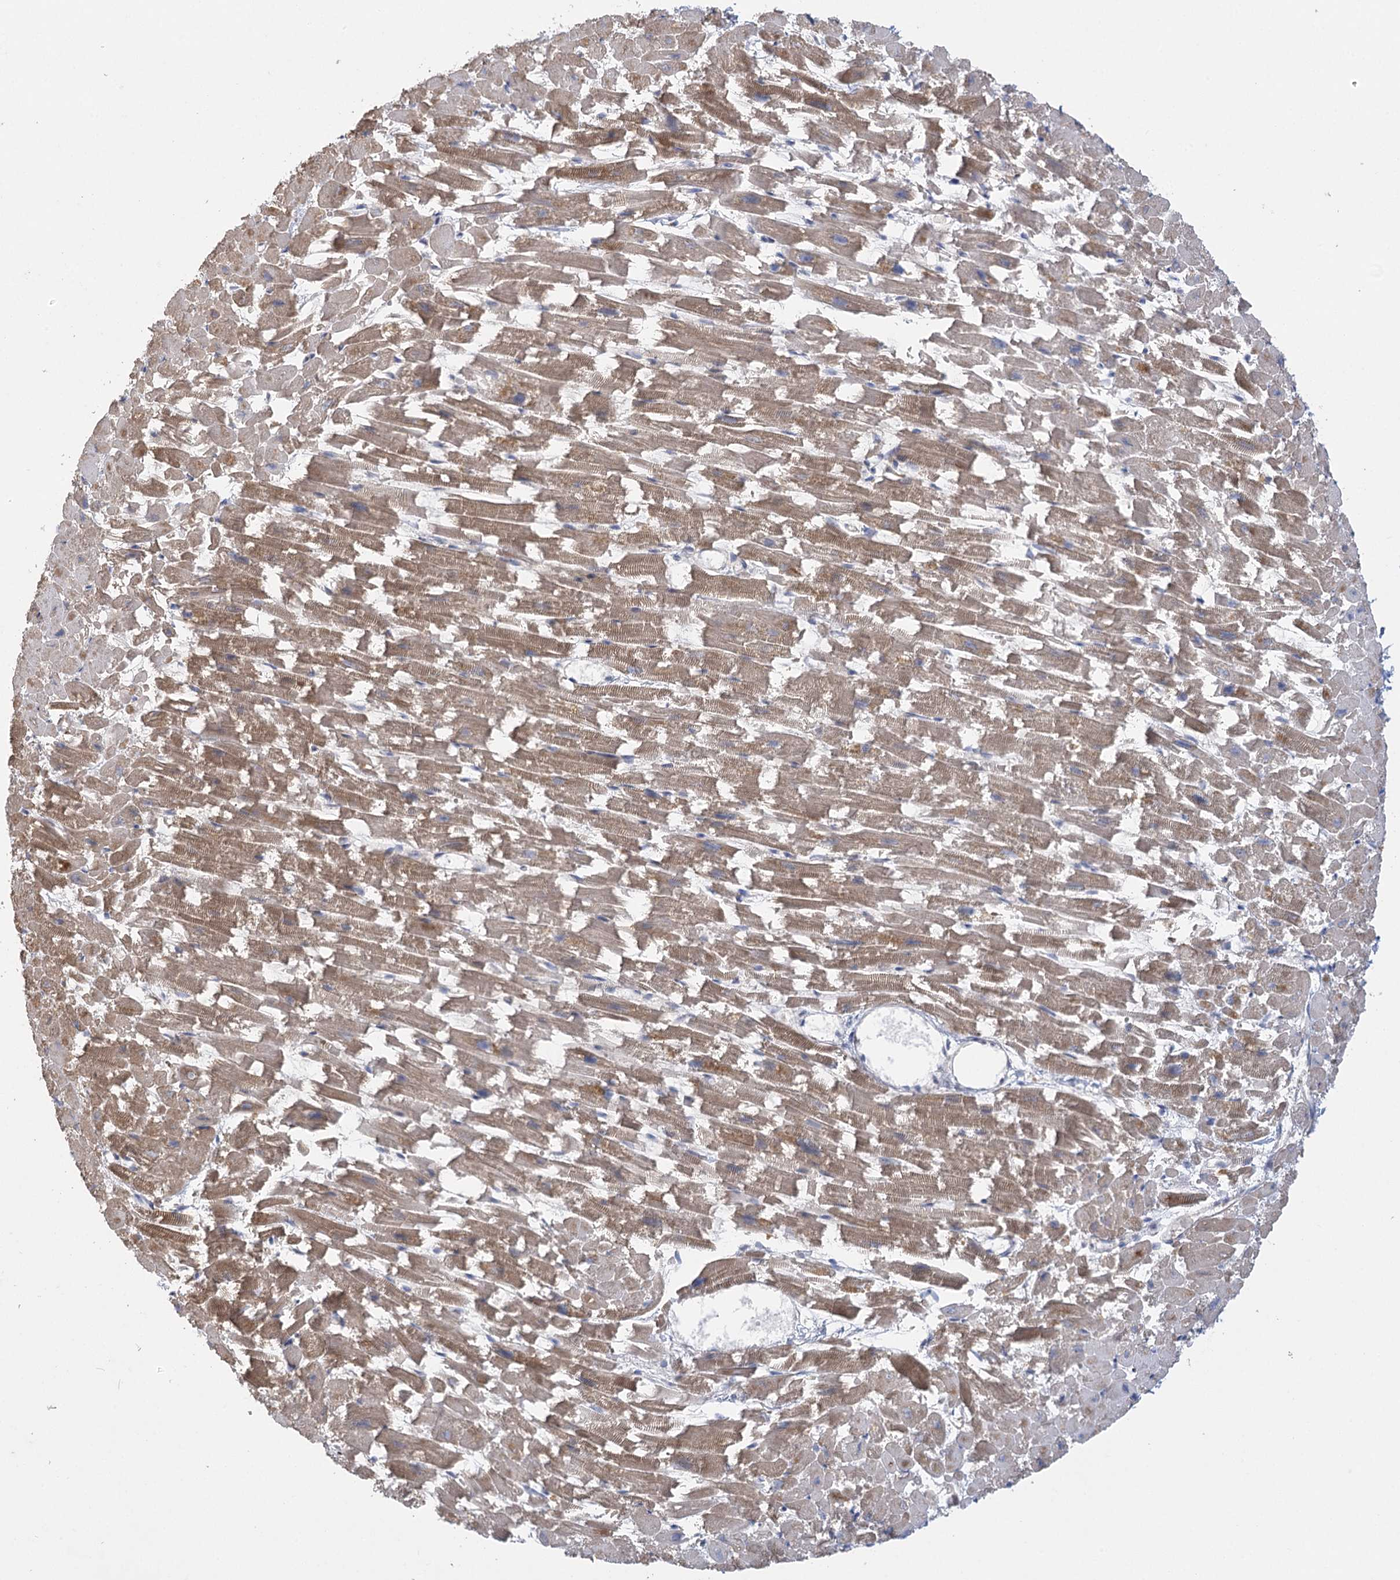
{"staining": {"intensity": "moderate", "quantity": ">75%", "location": "cytoplasmic/membranous"}, "tissue": "heart muscle", "cell_type": "Cardiomyocytes", "image_type": "normal", "snomed": [{"axis": "morphology", "description": "Normal tissue, NOS"}, {"axis": "topography", "description": "Heart"}], "caption": "A photomicrograph of human heart muscle stained for a protein shows moderate cytoplasmic/membranous brown staining in cardiomyocytes.", "gene": "DHTKD1", "patient": {"sex": "female", "age": 64}}